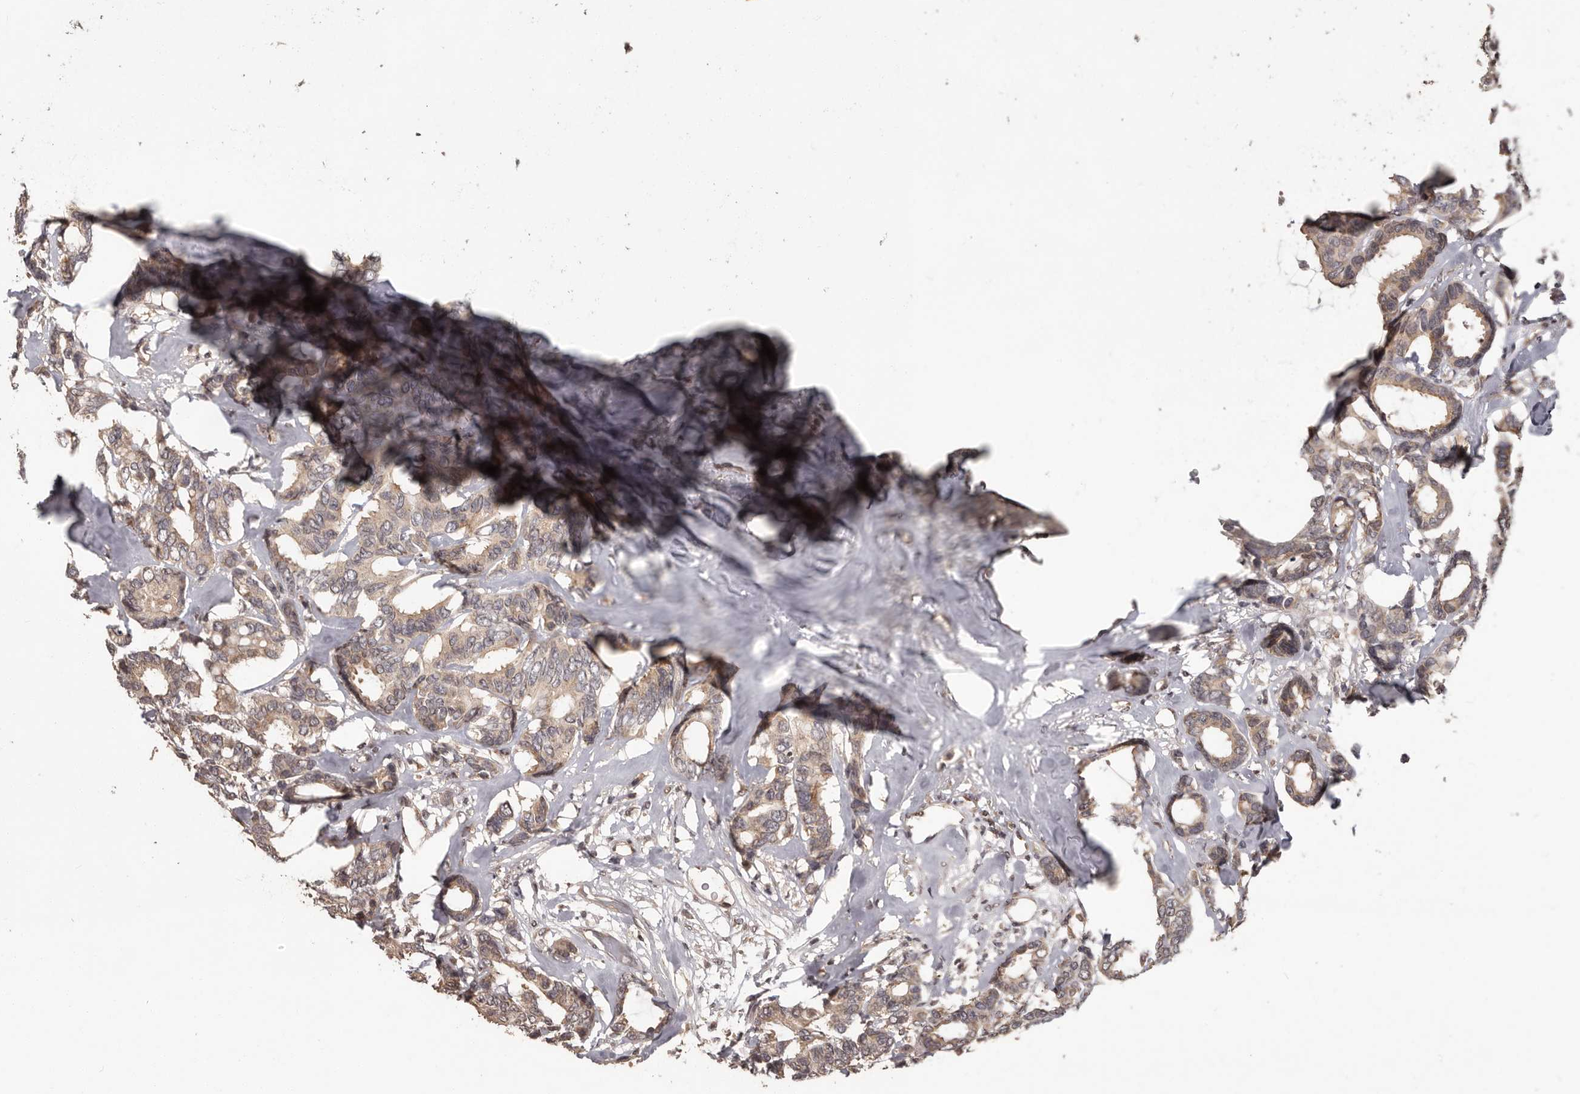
{"staining": {"intensity": "weak", "quantity": ">75%", "location": "cytoplasmic/membranous"}, "tissue": "breast cancer", "cell_type": "Tumor cells", "image_type": "cancer", "snomed": [{"axis": "morphology", "description": "Duct carcinoma"}, {"axis": "topography", "description": "Breast"}], "caption": "Breast infiltrating ductal carcinoma stained with IHC exhibits weak cytoplasmic/membranous expression in approximately >75% of tumor cells.", "gene": "ZFP14", "patient": {"sex": "female", "age": 87}}